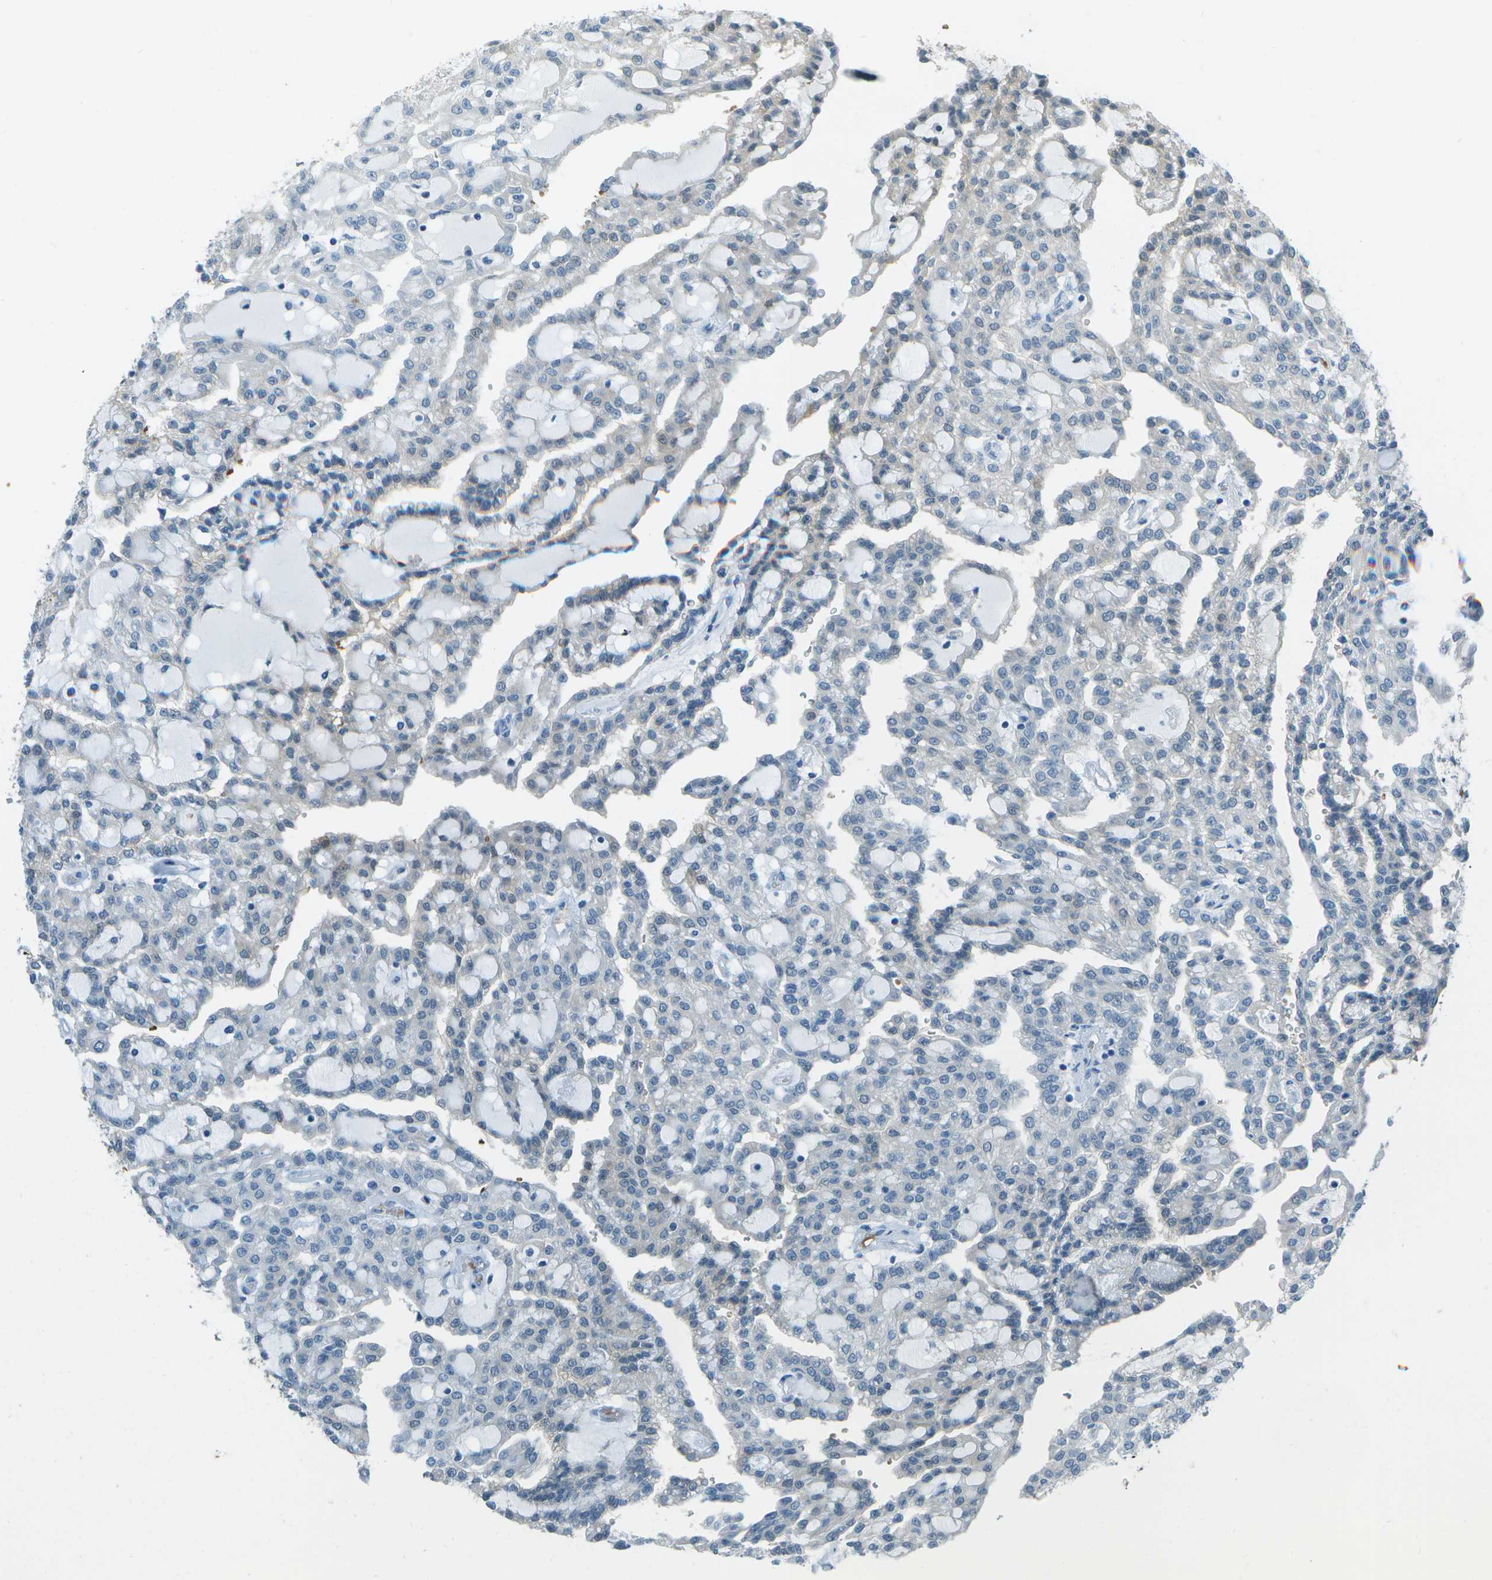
{"staining": {"intensity": "negative", "quantity": "none", "location": "none"}, "tissue": "renal cancer", "cell_type": "Tumor cells", "image_type": "cancer", "snomed": [{"axis": "morphology", "description": "Adenocarcinoma, NOS"}, {"axis": "topography", "description": "Kidney"}], "caption": "High magnification brightfield microscopy of renal cancer (adenocarcinoma) stained with DAB (3,3'-diaminobenzidine) (brown) and counterstained with hematoxylin (blue): tumor cells show no significant positivity.", "gene": "ASL", "patient": {"sex": "male", "age": 63}}